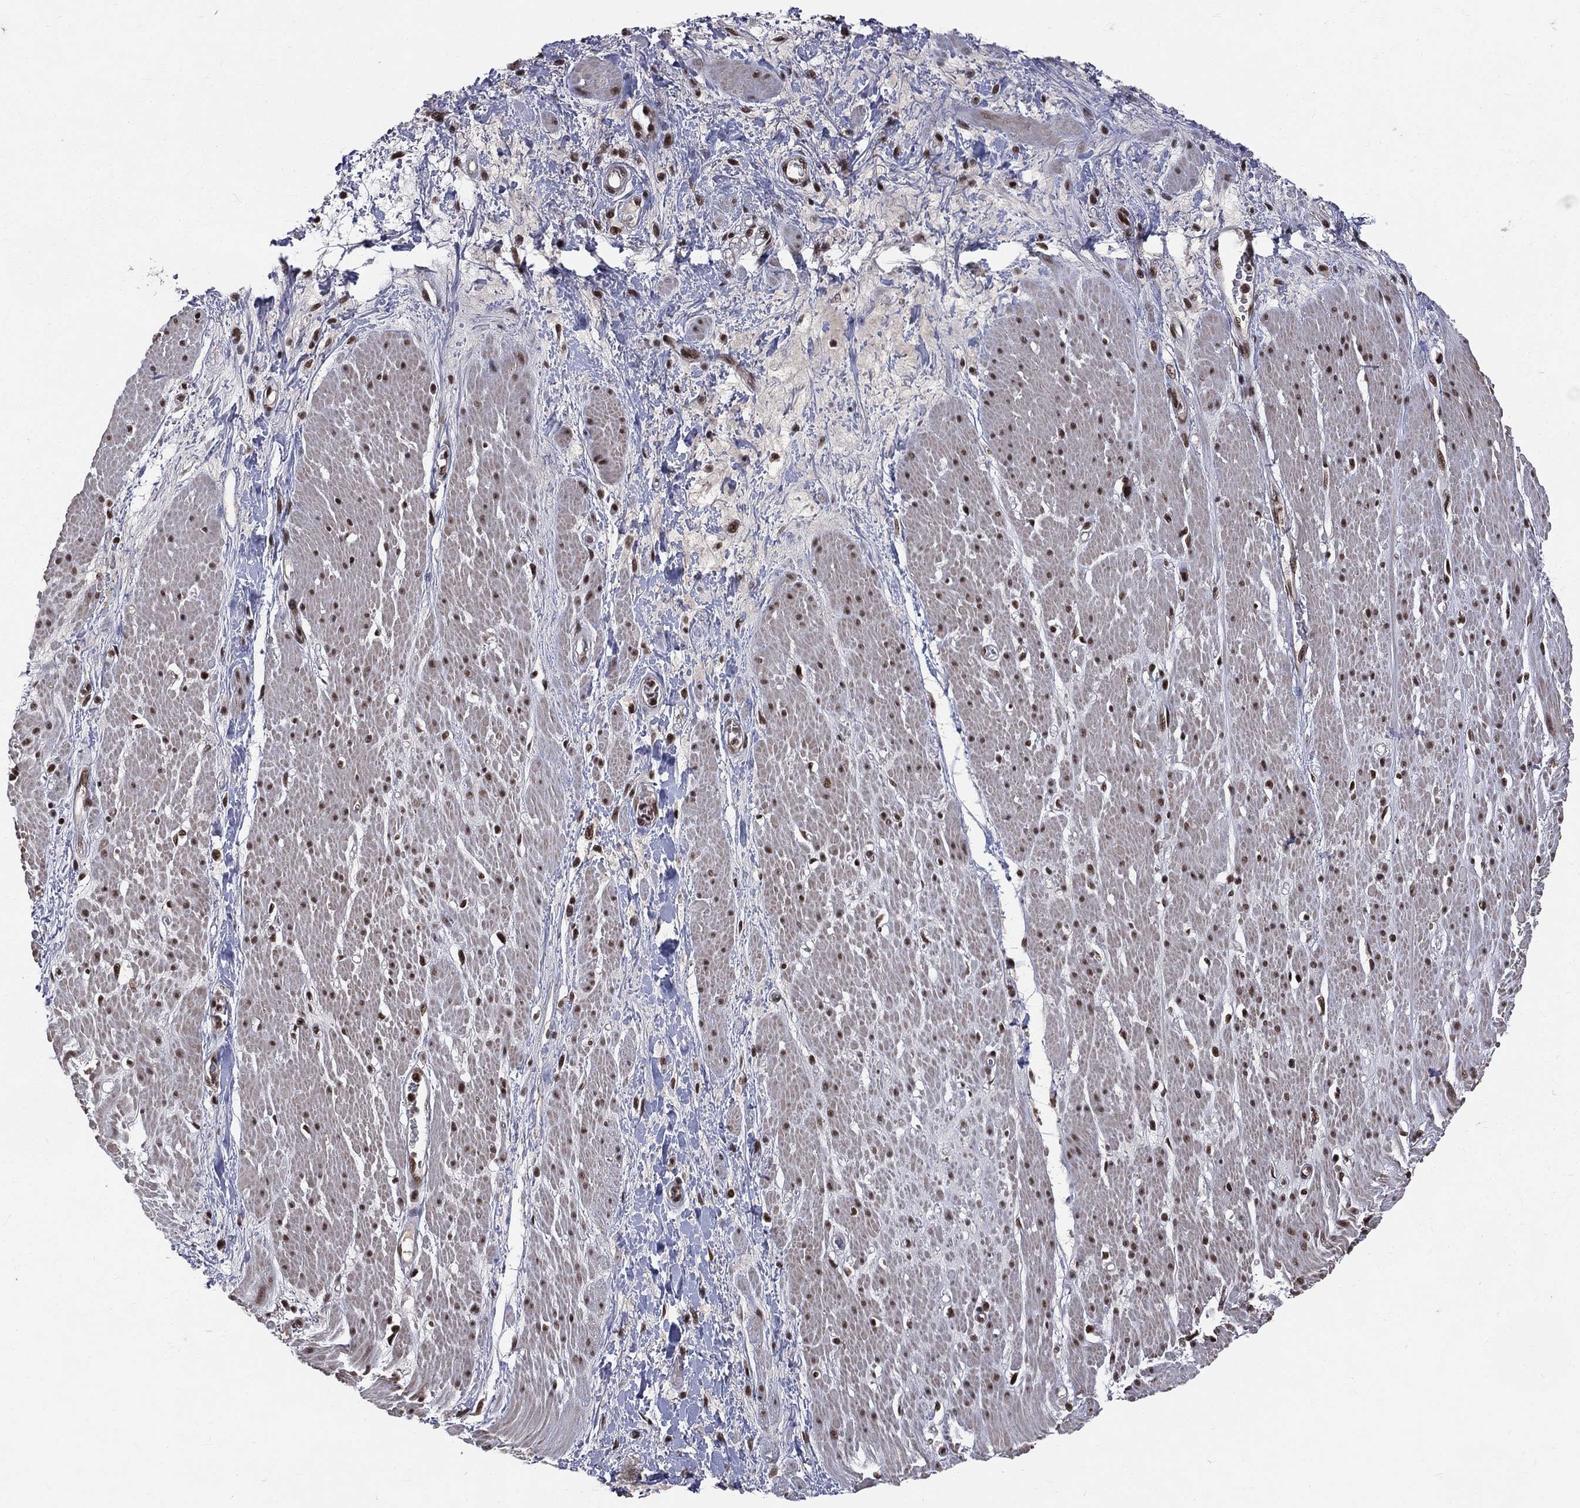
{"staining": {"intensity": "moderate", "quantity": ">75%", "location": "nuclear"}, "tissue": "smooth muscle", "cell_type": "Smooth muscle cells", "image_type": "normal", "snomed": [{"axis": "morphology", "description": "Normal tissue, NOS"}, {"axis": "topography", "description": "Soft tissue"}, {"axis": "topography", "description": "Smooth muscle"}], "caption": "The micrograph exhibits a brown stain indicating the presence of a protein in the nuclear of smooth muscle cells in smooth muscle. (Stains: DAB in brown, nuclei in blue, Microscopy: brightfield microscopy at high magnification).", "gene": "SMC3", "patient": {"sex": "male", "age": 72}}